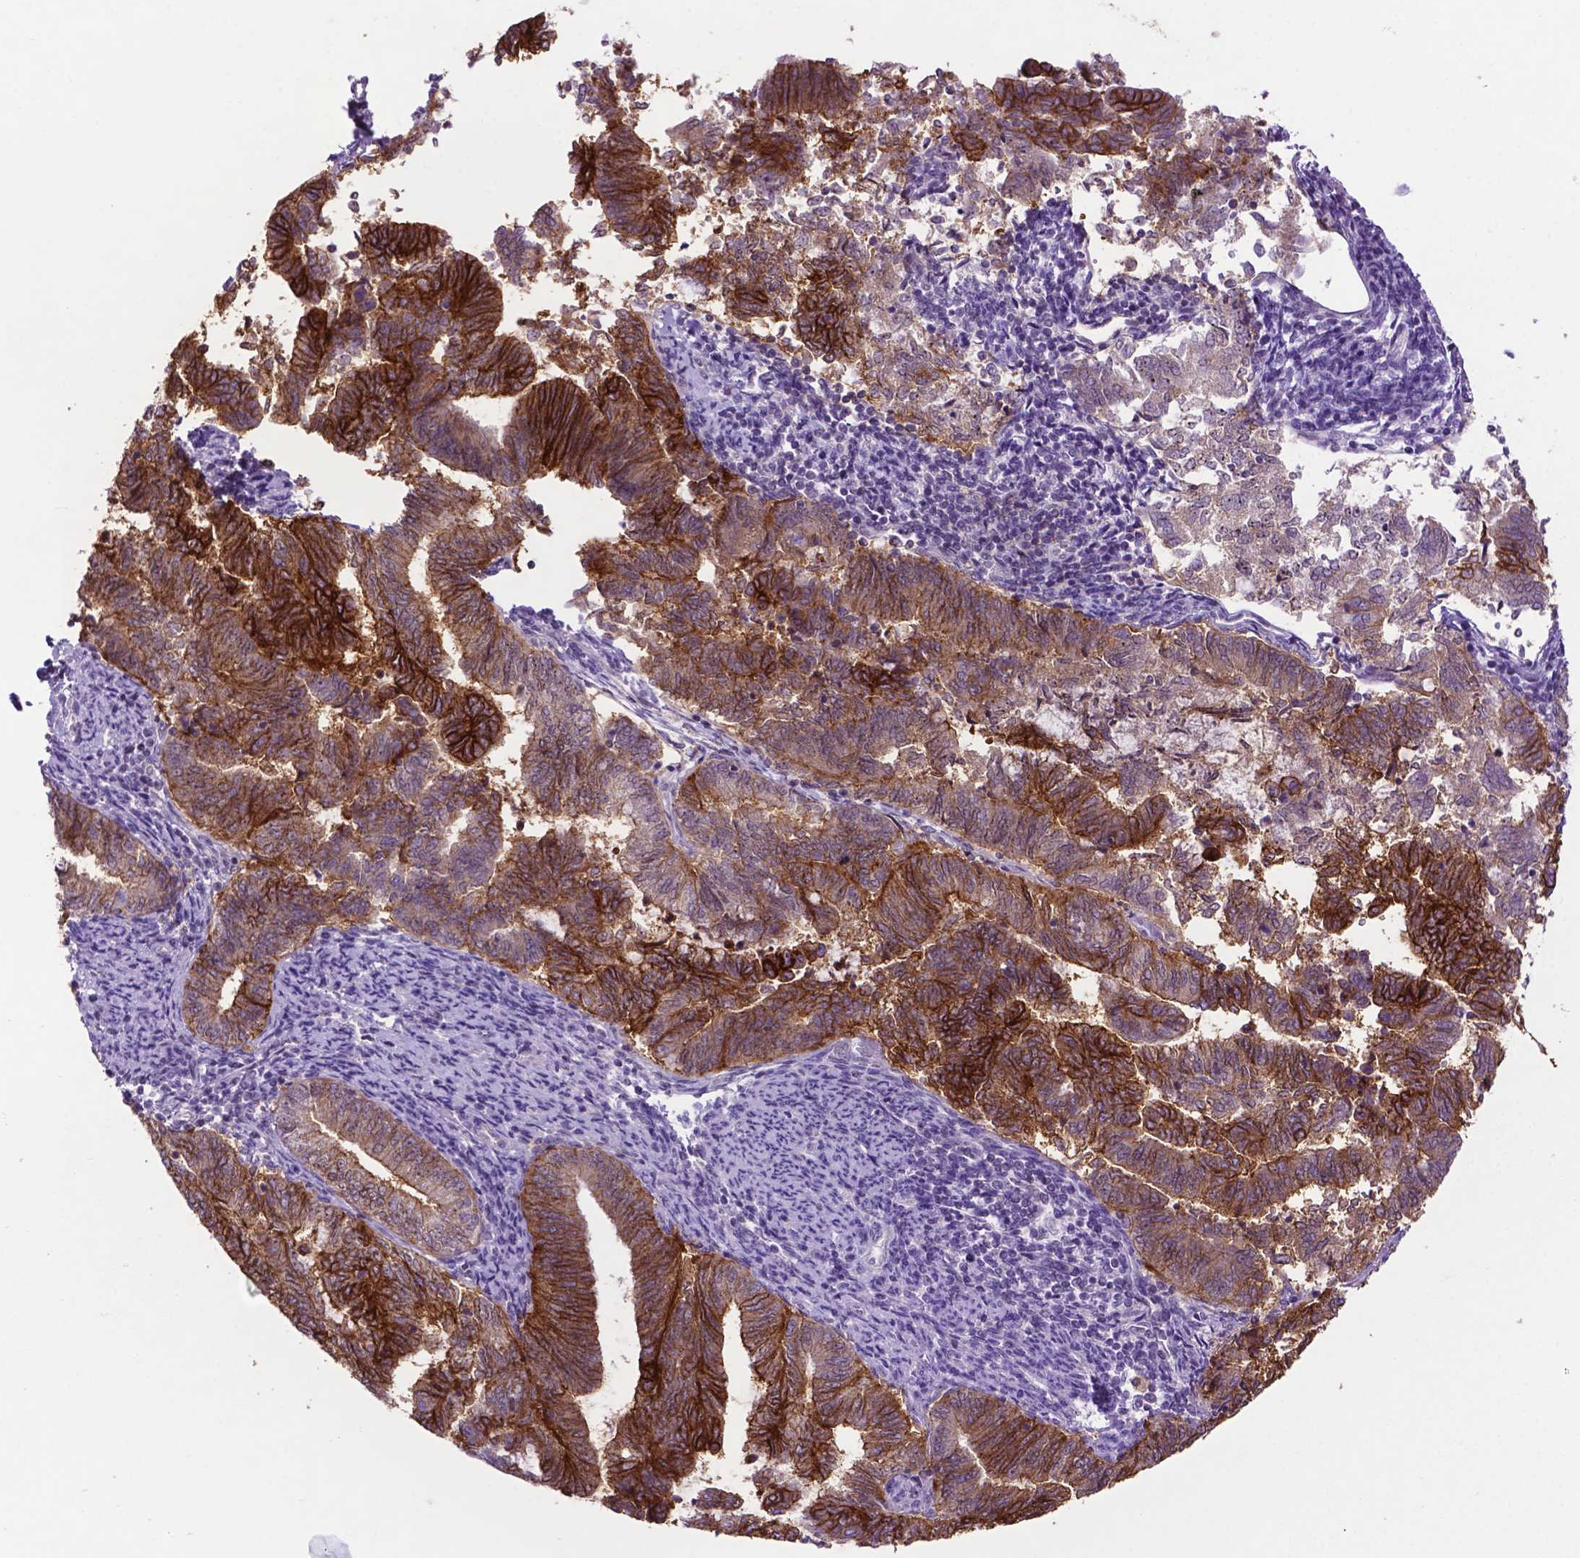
{"staining": {"intensity": "strong", "quantity": "25%-75%", "location": "cytoplasmic/membranous"}, "tissue": "endometrial cancer", "cell_type": "Tumor cells", "image_type": "cancer", "snomed": [{"axis": "morphology", "description": "Adenocarcinoma, NOS"}, {"axis": "topography", "description": "Endometrium"}], "caption": "An immunohistochemistry histopathology image of neoplastic tissue is shown. Protein staining in brown labels strong cytoplasmic/membranous positivity in endometrial cancer (adenocarcinoma) within tumor cells. (IHC, brightfield microscopy, high magnification).", "gene": "TACSTD2", "patient": {"sex": "female", "age": 65}}